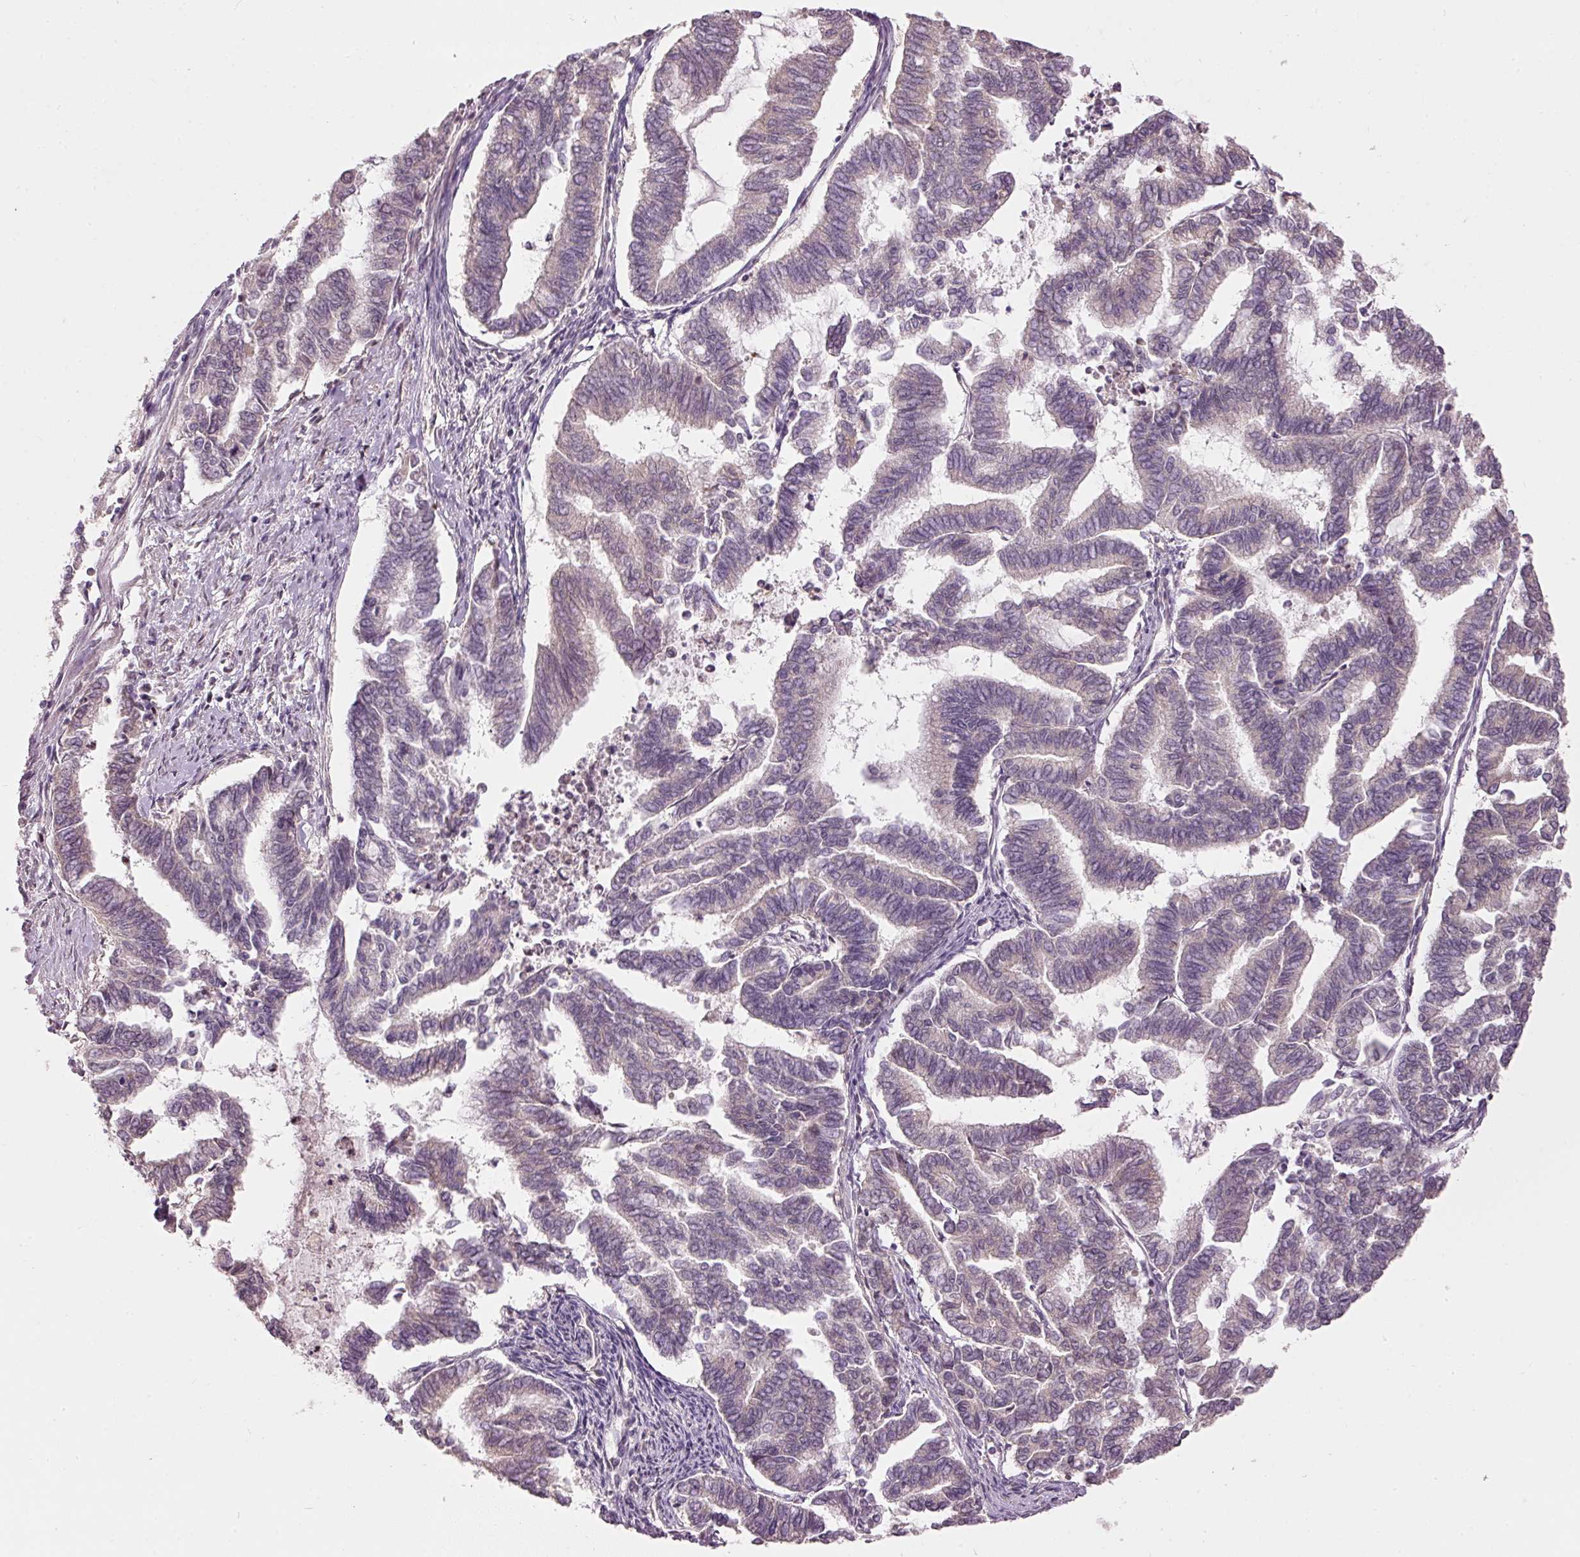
{"staining": {"intensity": "weak", "quantity": "<25%", "location": "cytoplasmic/membranous"}, "tissue": "endometrial cancer", "cell_type": "Tumor cells", "image_type": "cancer", "snomed": [{"axis": "morphology", "description": "Adenocarcinoma, NOS"}, {"axis": "topography", "description": "Endometrium"}], "caption": "IHC histopathology image of neoplastic tissue: human endometrial adenocarcinoma stained with DAB exhibits no significant protein staining in tumor cells.", "gene": "MTHFD1L", "patient": {"sex": "female", "age": 79}}